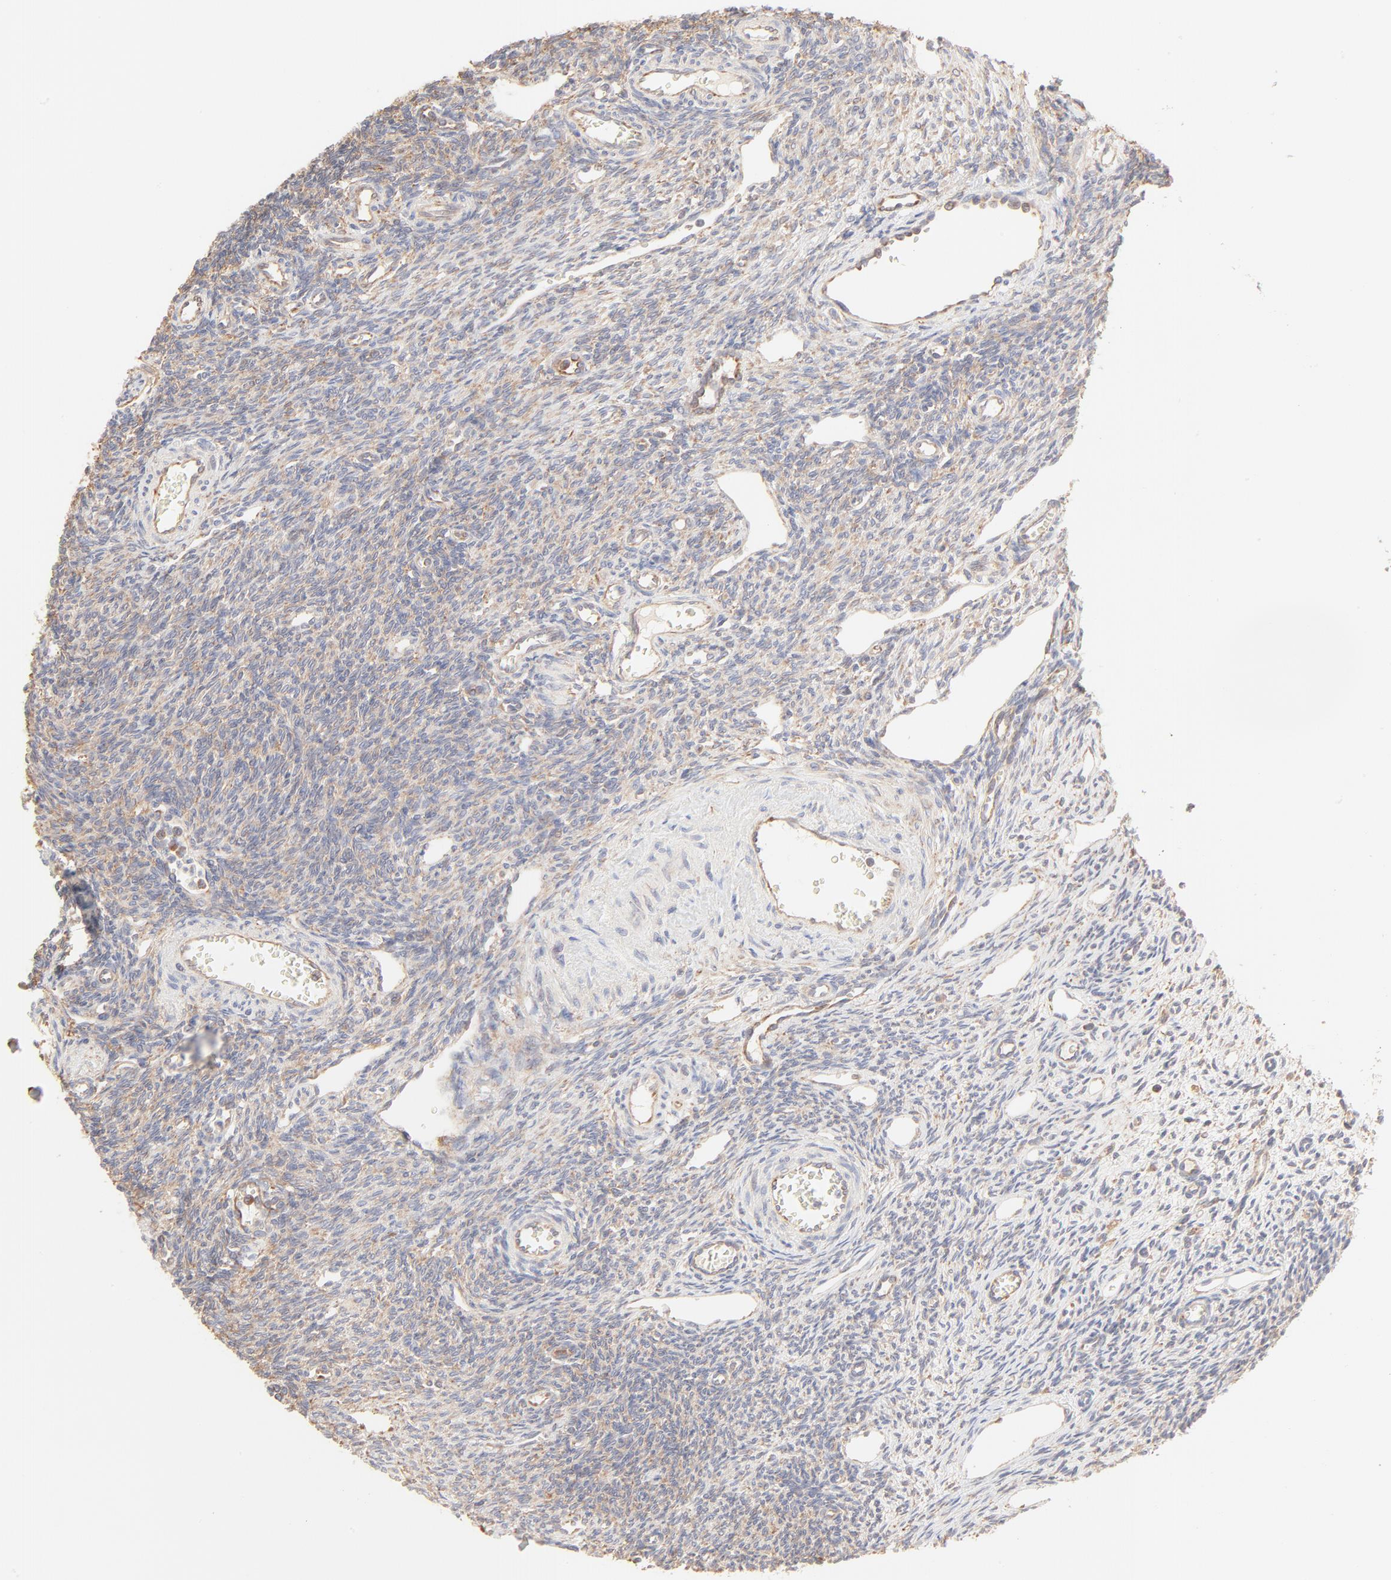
{"staining": {"intensity": "weak", "quantity": ">75%", "location": "cytoplasmic/membranous"}, "tissue": "ovary", "cell_type": "Ovarian stroma cells", "image_type": "normal", "snomed": [{"axis": "morphology", "description": "Normal tissue, NOS"}, {"axis": "topography", "description": "Ovary"}], "caption": "A photomicrograph of human ovary stained for a protein shows weak cytoplasmic/membranous brown staining in ovarian stroma cells. (brown staining indicates protein expression, while blue staining denotes nuclei).", "gene": "RPS20", "patient": {"sex": "female", "age": 33}}